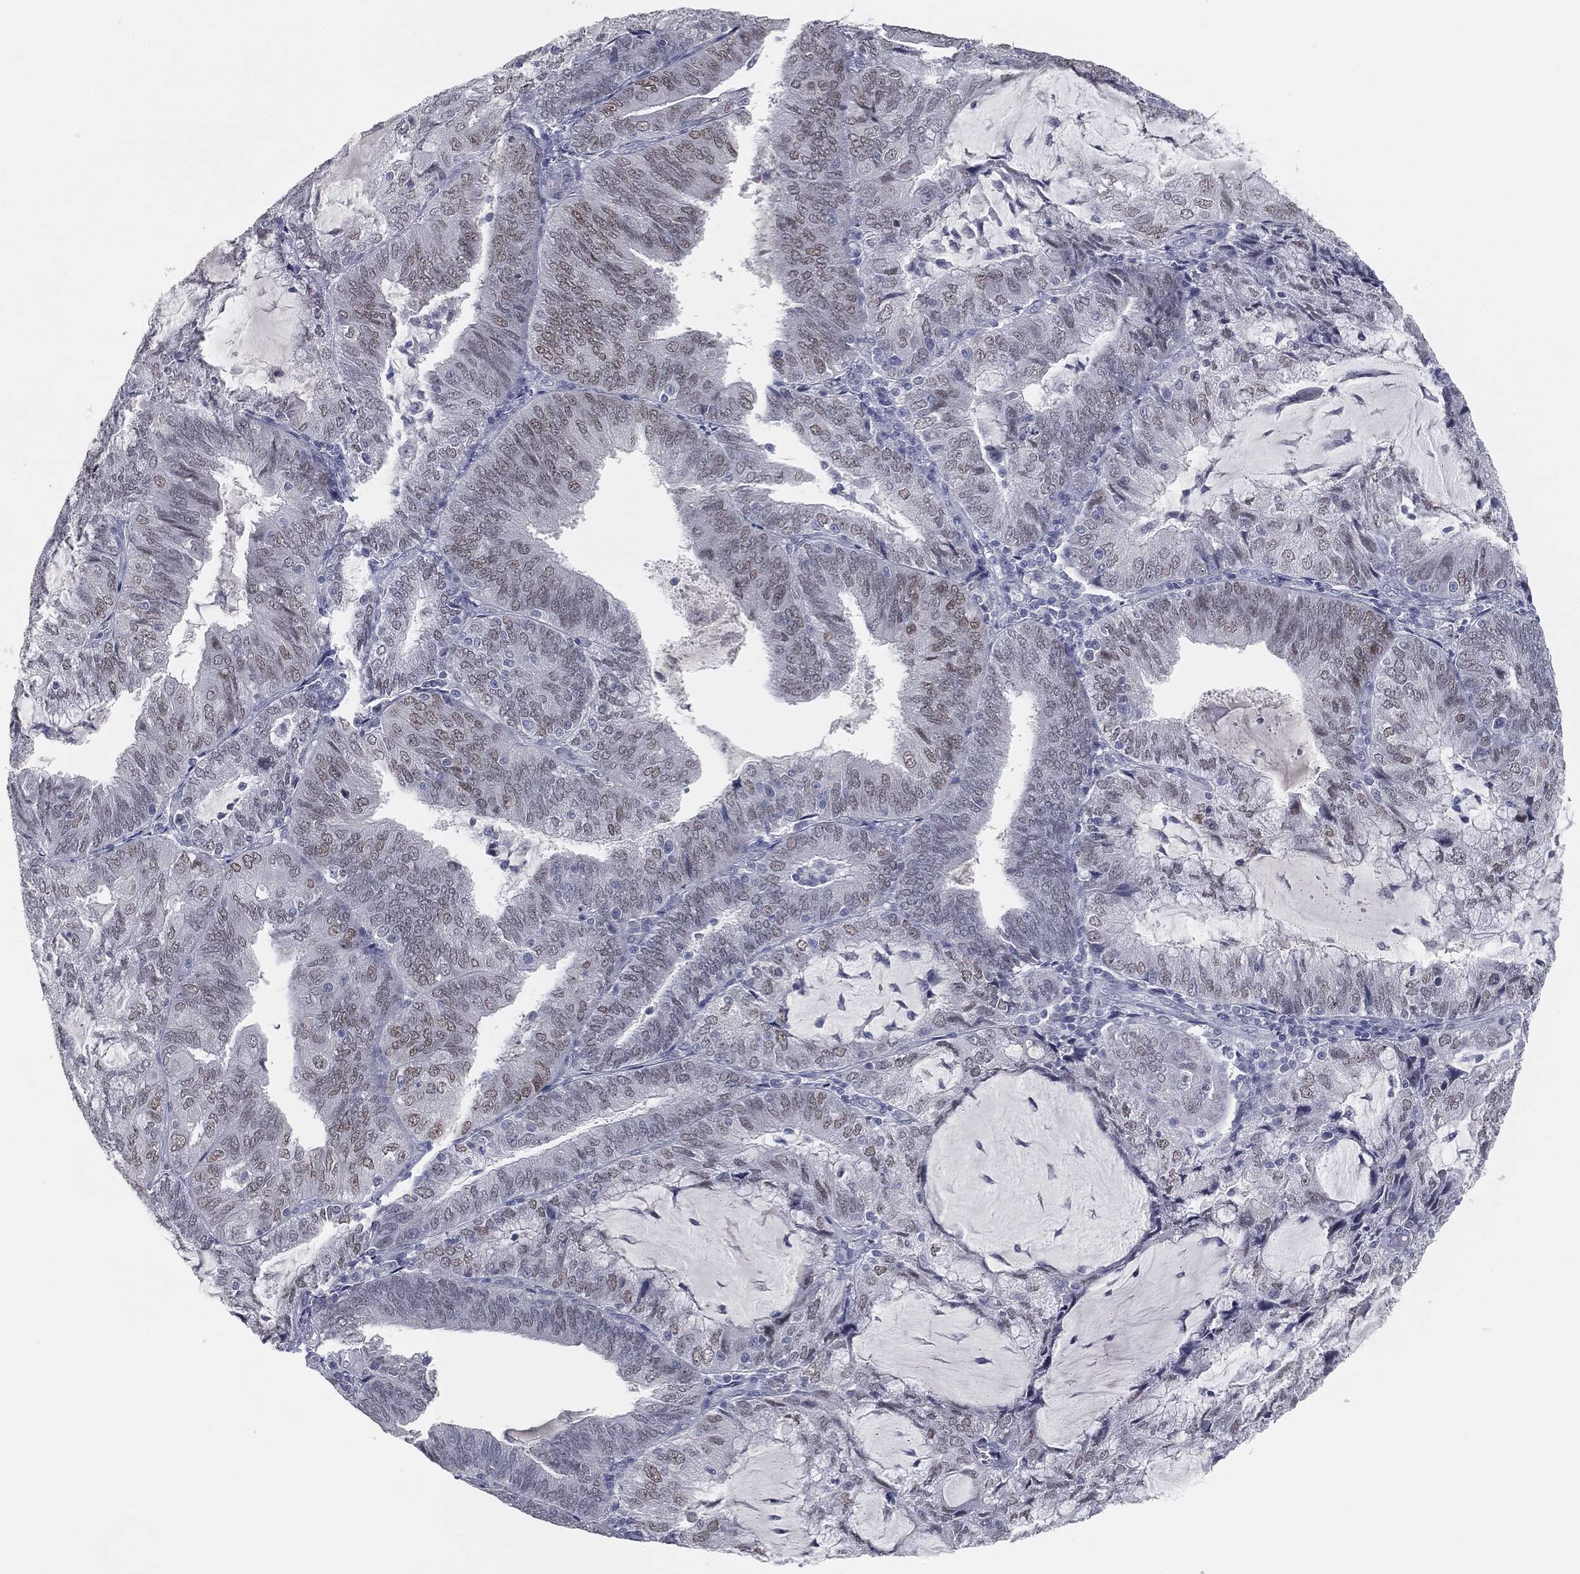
{"staining": {"intensity": "negative", "quantity": "none", "location": "none"}, "tissue": "endometrial cancer", "cell_type": "Tumor cells", "image_type": "cancer", "snomed": [{"axis": "morphology", "description": "Adenocarcinoma, NOS"}, {"axis": "topography", "description": "Endometrium"}], "caption": "Tumor cells show no significant staining in endometrial adenocarcinoma.", "gene": "PRAME", "patient": {"sex": "female", "age": 81}}